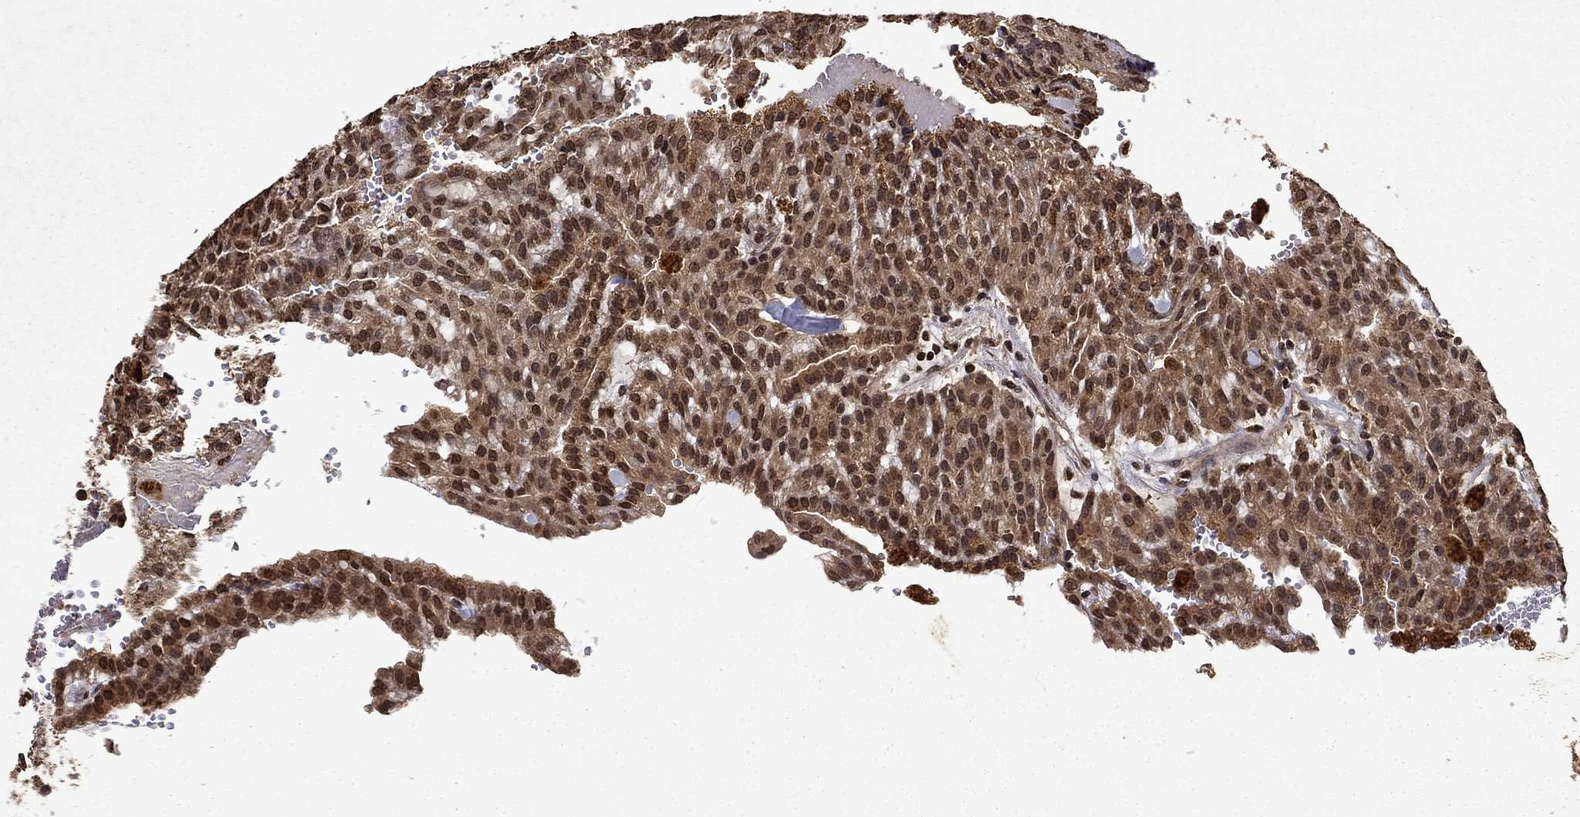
{"staining": {"intensity": "moderate", "quantity": ">75%", "location": "nuclear"}, "tissue": "renal cancer", "cell_type": "Tumor cells", "image_type": "cancer", "snomed": [{"axis": "morphology", "description": "Adenocarcinoma, NOS"}, {"axis": "topography", "description": "Kidney"}], "caption": "Tumor cells show moderate nuclear expression in approximately >75% of cells in renal adenocarcinoma.", "gene": "PIN4", "patient": {"sex": "male", "age": 63}}